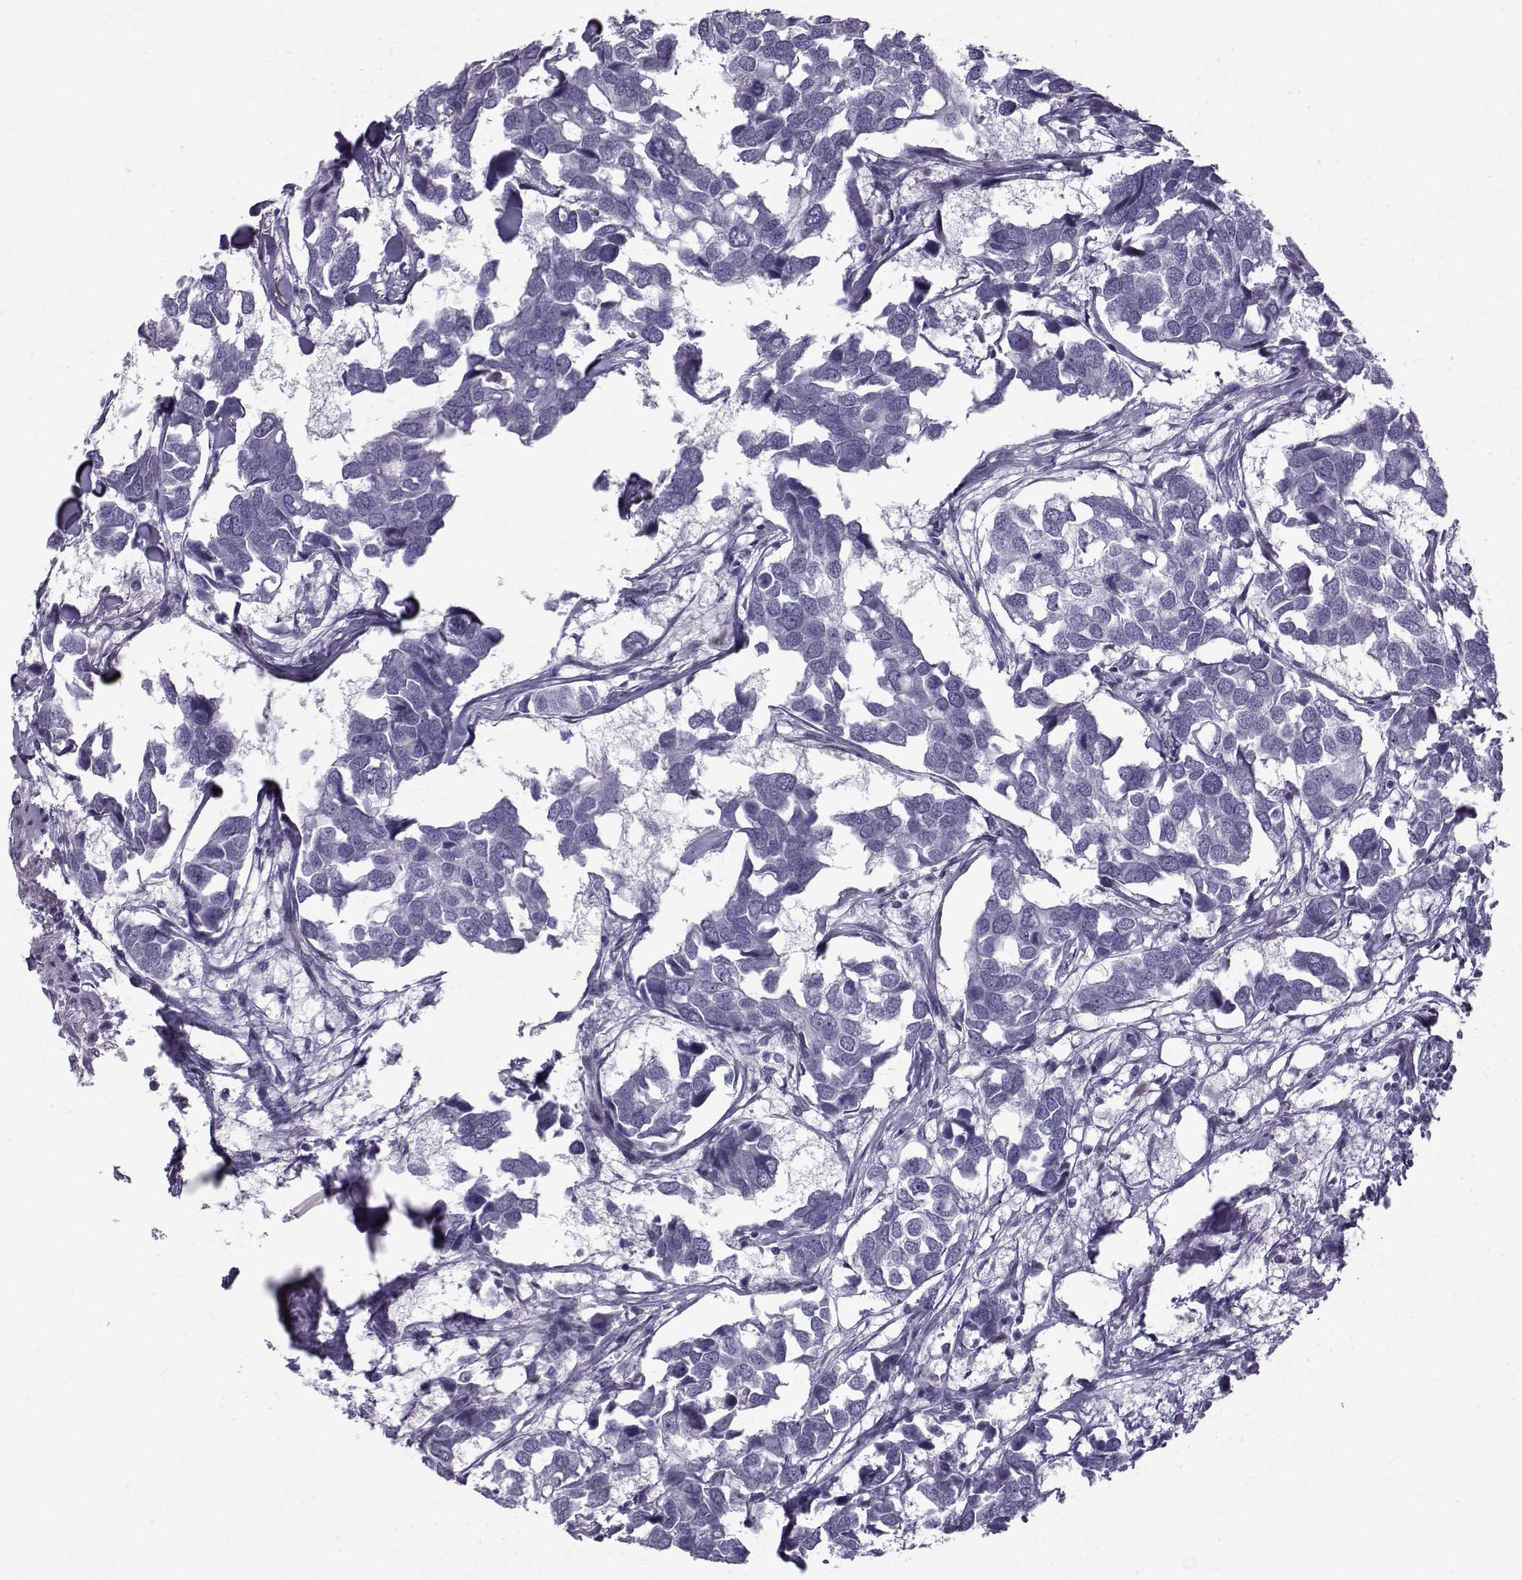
{"staining": {"intensity": "negative", "quantity": "none", "location": "none"}, "tissue": "breast cancer", "cell_type": "Tumor cells", "image_type": "cancer", "snomed": [{"axis": "morphology", "description": "Duct carcinoma"}, {"axis": "topography", "description": "Breast"}], "caption": "The histopathology image shows no significant expression in tumor cells of breast invasive ductal carcinoma.", "gene": "DMRT3", "patient": {"sex": "female", "age": 83}}